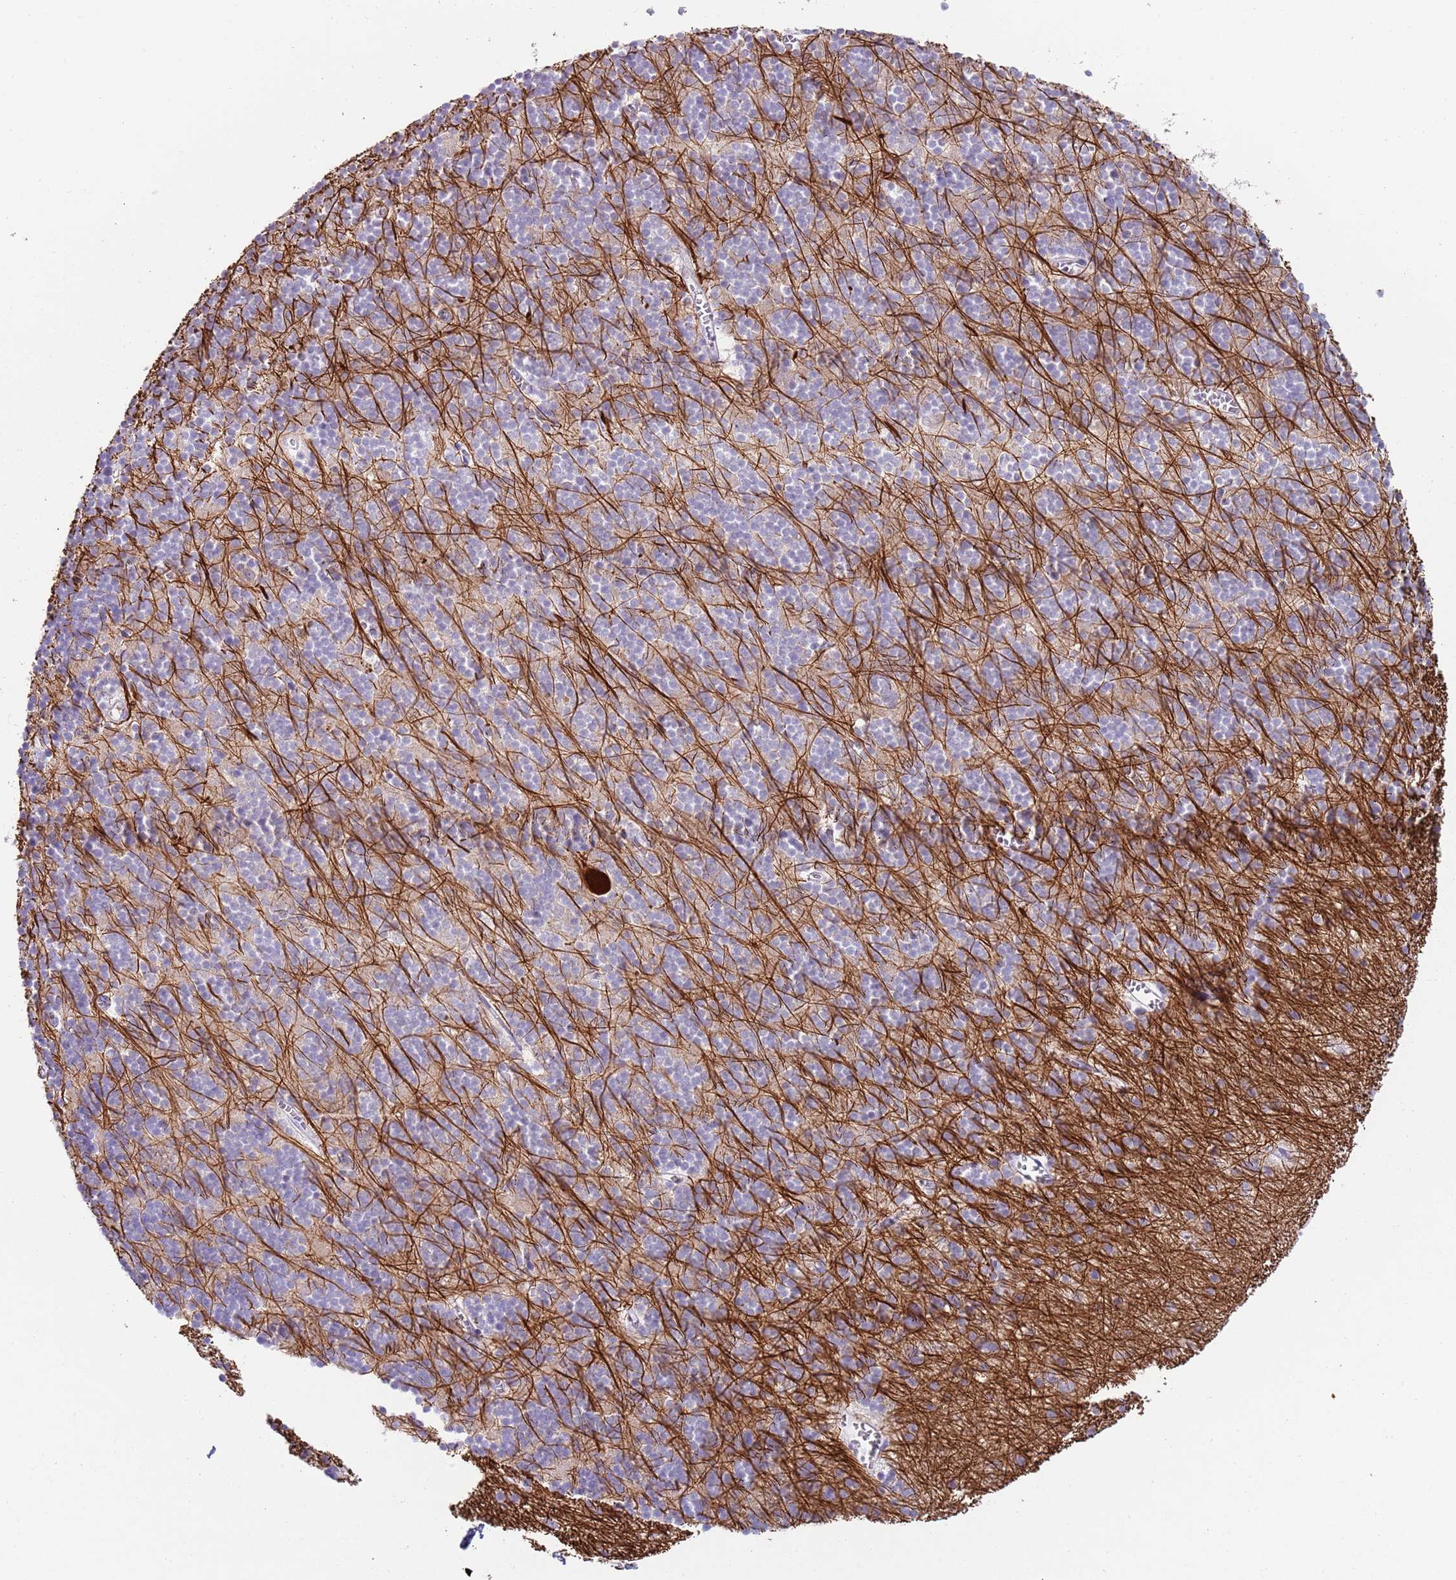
{"staining": {"intensity": "moderate", "quantity": "25%-75%", "location": "cytoplasmic/membranous"}, "tissue": "cerebellum", "cell_type": "Cells in granular layer", "image_type": "normal", "snomed": [{"axis": "morphology", "description": "Normal tissue, NOS"}, {"axis": "topography", "description": "Cerebellum"}], "caption": "Protein staining by immunohistochemistry (IHC) exhibits moderate cytoplasmic/membranous expression in about 25%-75% of cells in granular layer in benign cerebellum. (Brightfield microscopy of DAB IHC at high magnification).", "gene": "C2CD3", "patient": {"sex": "male", "age": 54}}